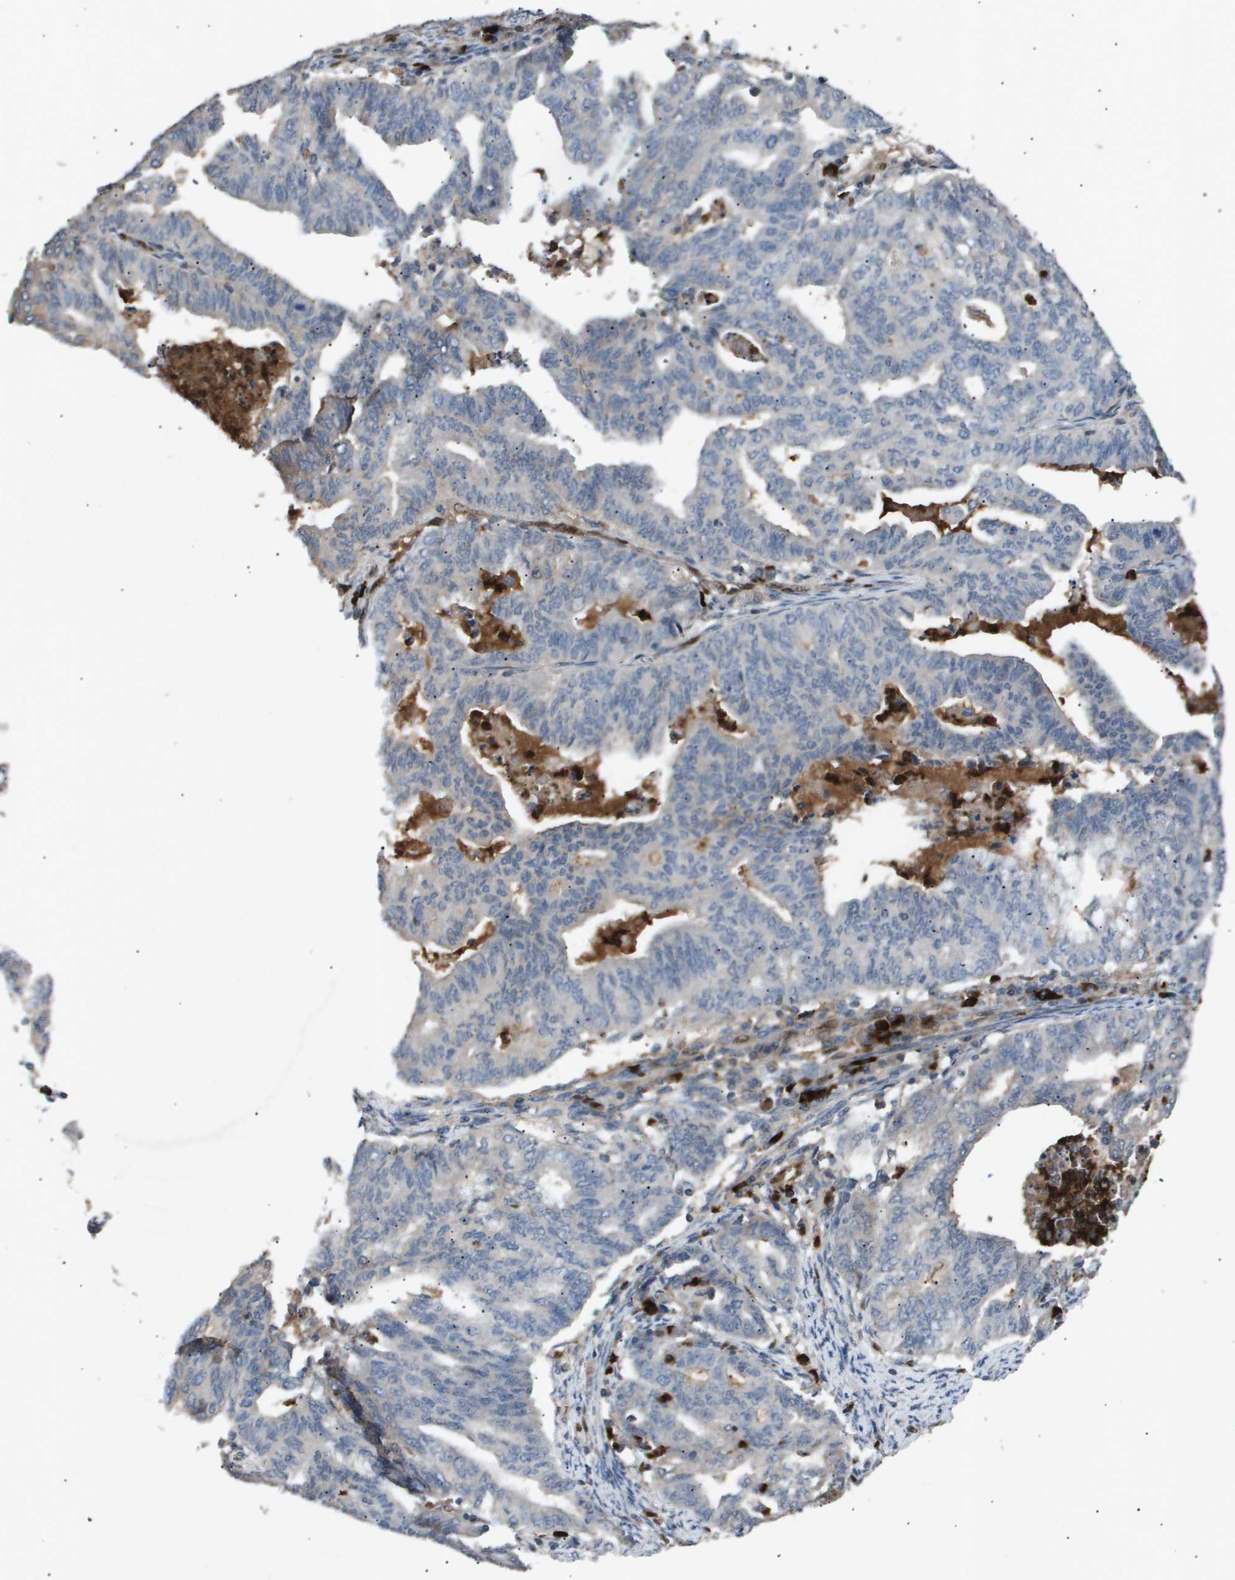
{"staining": {"intensity": "negative", "quantity": "none", "location": "none"}, "tissue": "endometrial cancer", "cell_type": "Tumor cells", "image_type": "cancer", "snomed": [{"axis": "morphology", "description": "Adenocarcinoma, NOS"}, {"axis": "topography", "description": "Endometrium"}], "caption": "Tumor cells show no significant protein expression in endometrial adenocarcinoma.", "gene": "ERG", "patient": {"sex": "female", "age": 79}}